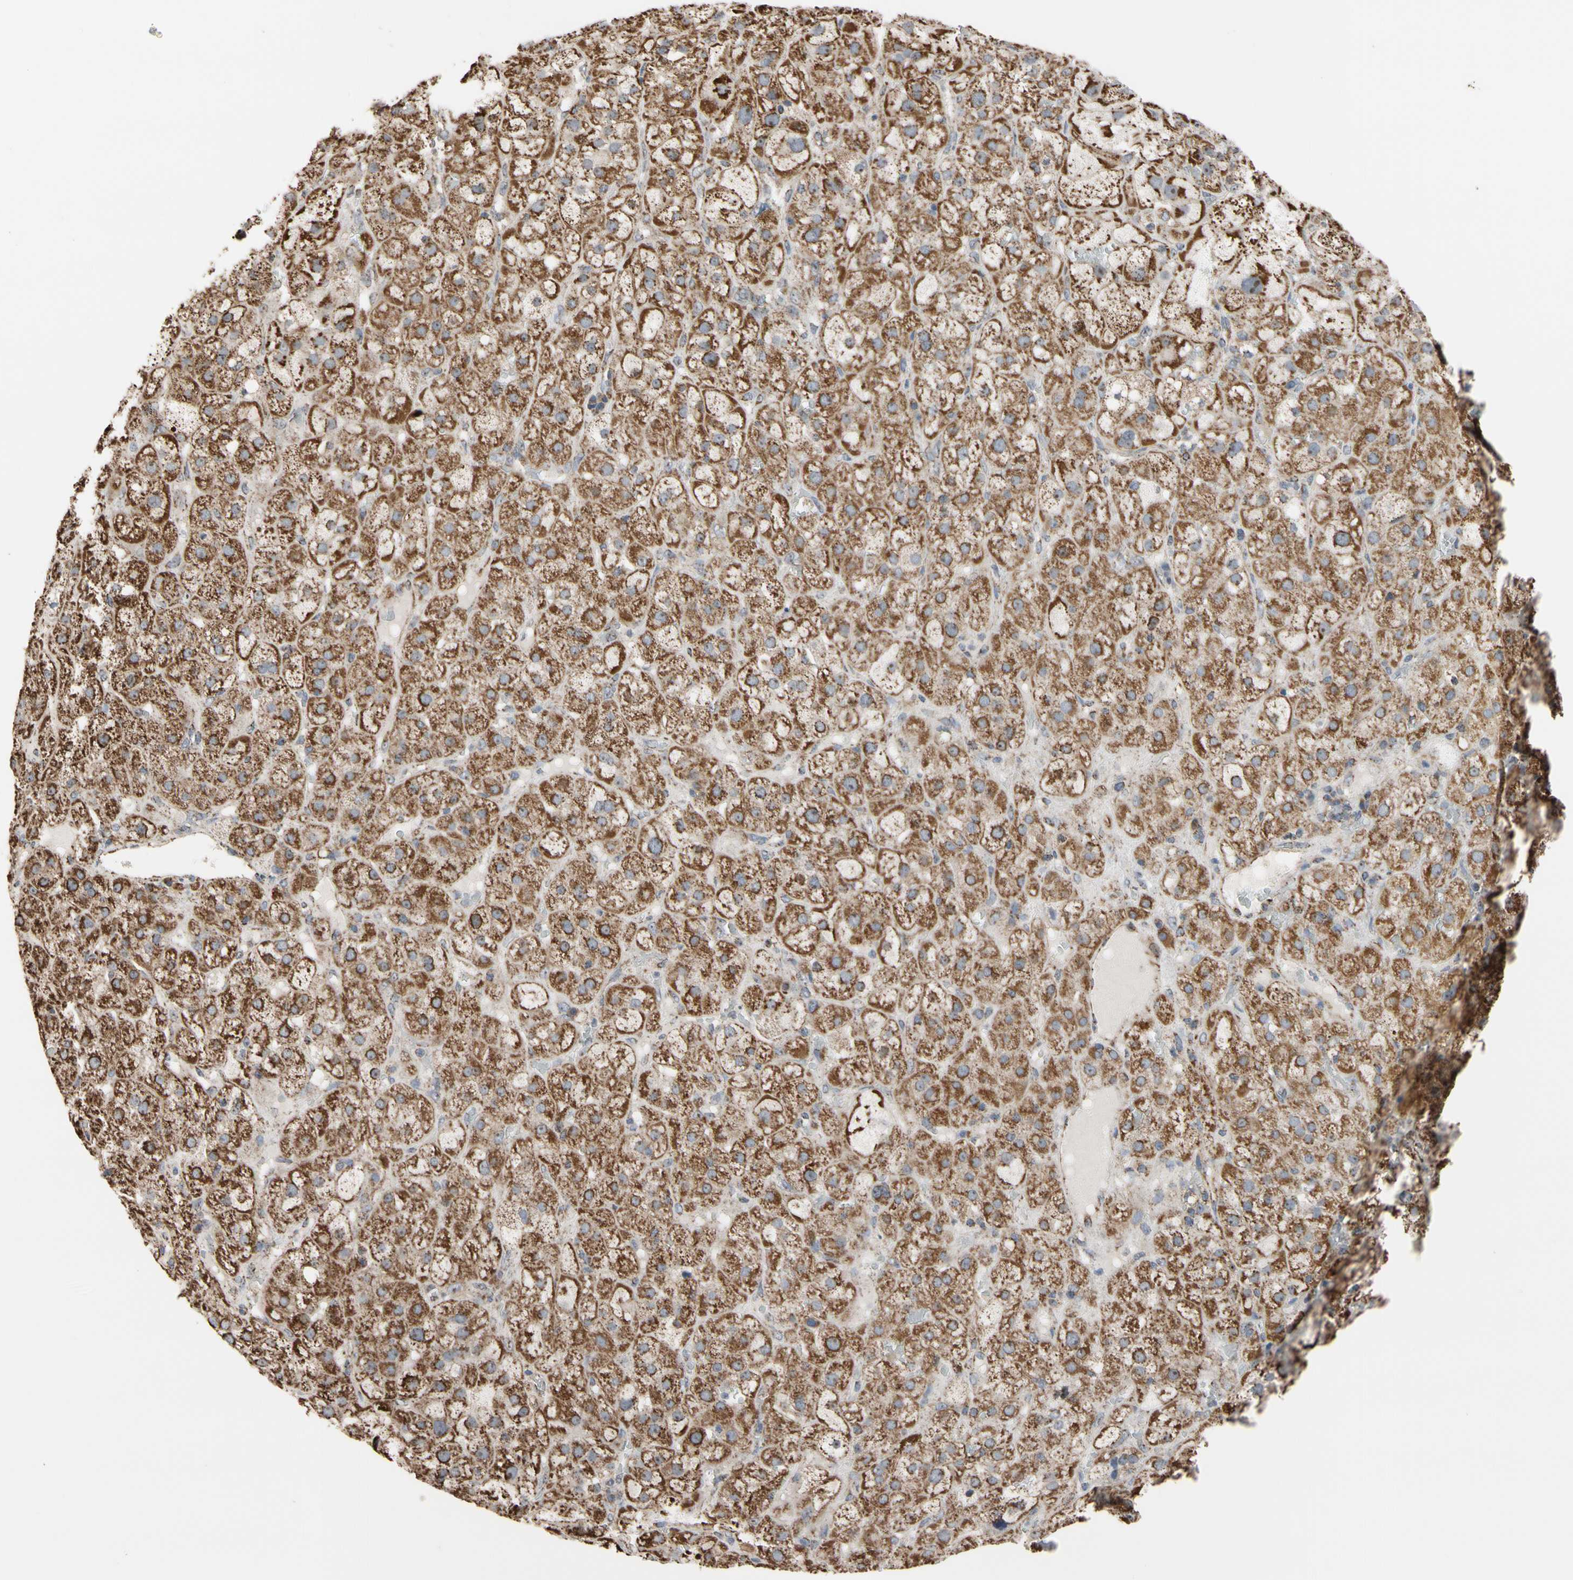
{"staining": {"intensity": "strong", "quantity": ">75%", "location": "cytoplasmic/membranous"}, "tissue": "adrenal gland", "cell_type": "Glandular cells", "image_type": "normal", "snomed": [{"axis": "morphology", "description": "Normal tissue, NOS"}, {"axis": "topography", "description": "Adrenal gland"}], "caption": "Strong cytoplasmic/membranous expression is identified in about >75% of glandular cells in benign adrenal gland.", "gene": "FAM110B", "patient": {"sex": "female", "age": 47}}